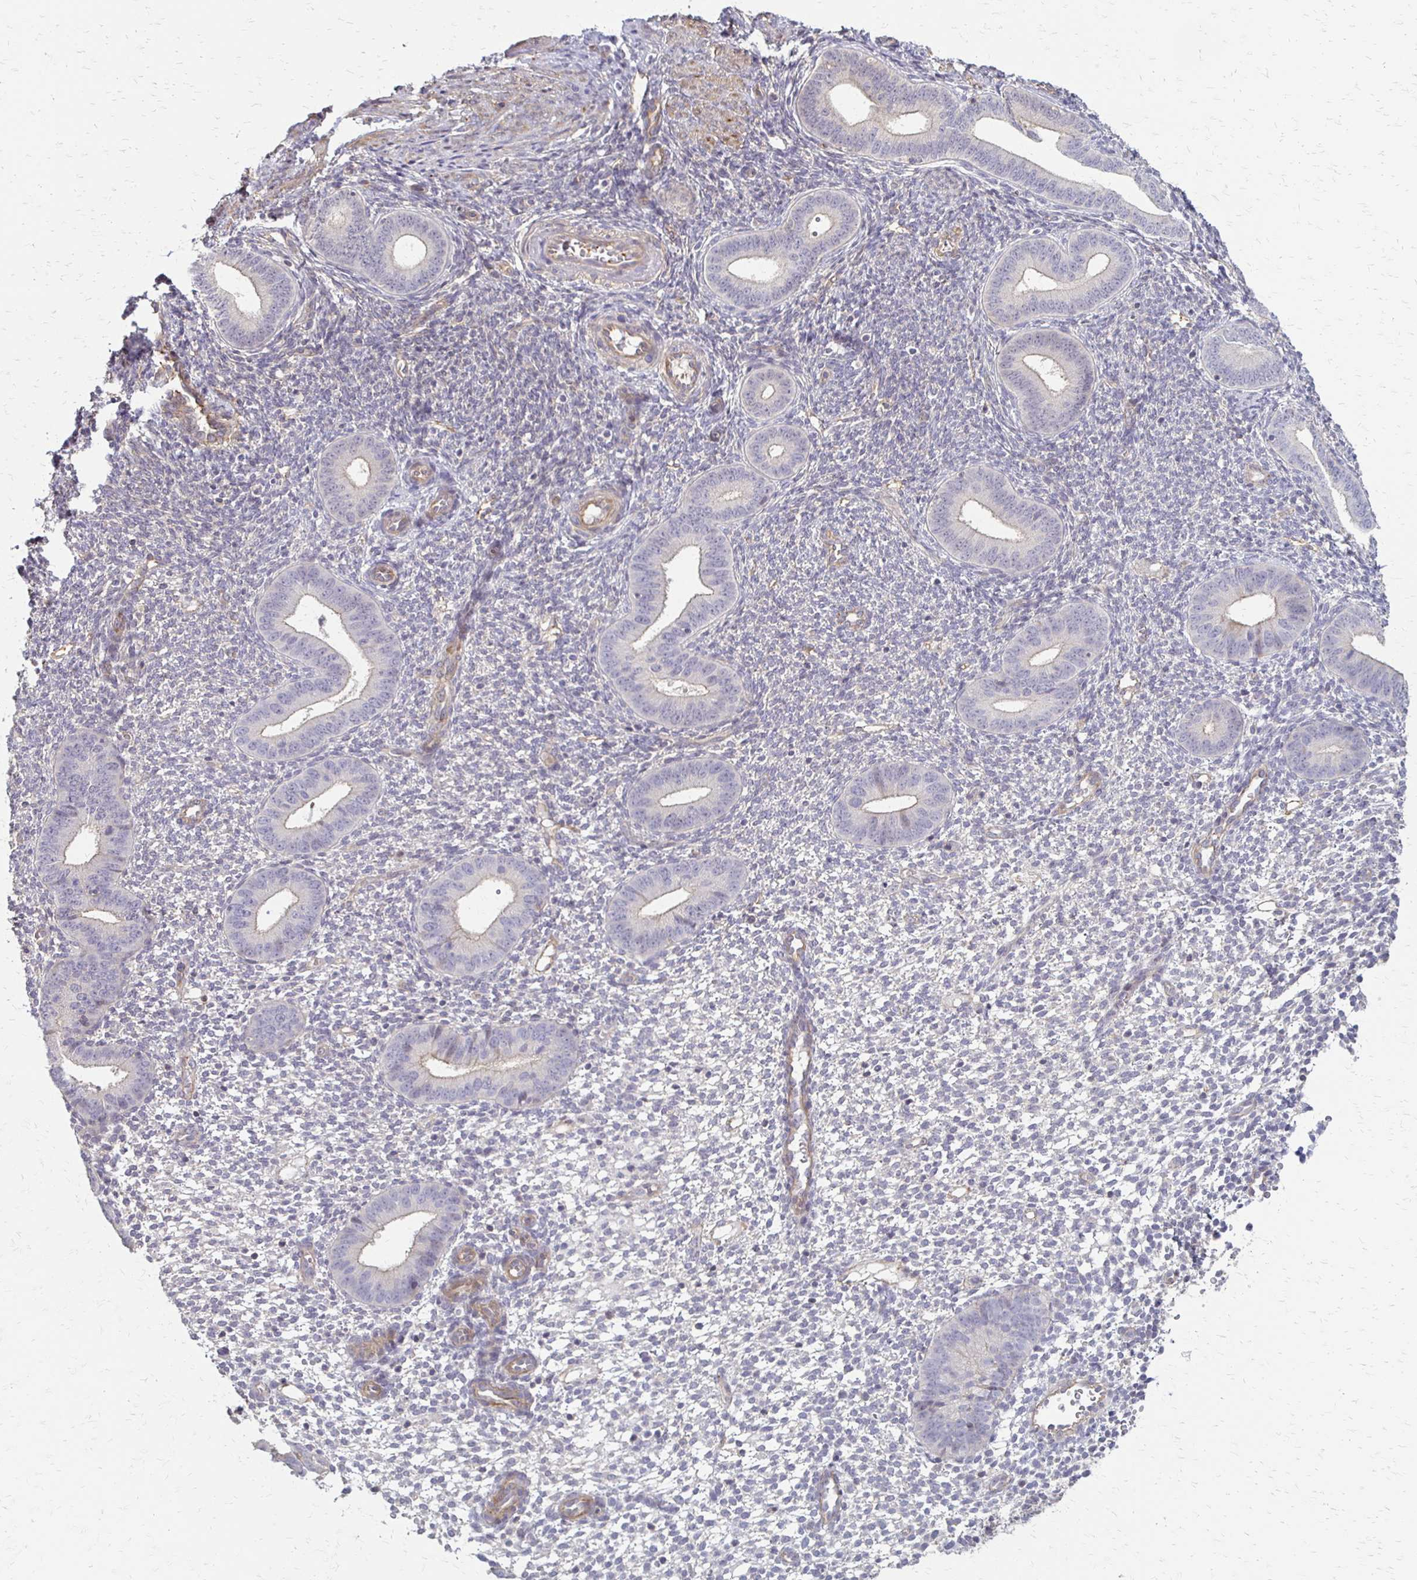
{"staining": {"intensity": "negative", "quantity": "none", "location": "none"}, "tissue": "endometrium", "cell_type": "Cells in endometrial stroma", "image_type": "normal", "snomed": [{"axis": "morphology", "description": "Normal tissue, NOS"}, {"axis": "topography", "description": "Endometrium"}], "caption": "High magnification brightfield microscopy of benign endometrium stained with DAB (3,3'-diaminobenzidine) (brown) and counterstained with hematoxylin (blue): cells in endometrial stroma show no significant positivity. (Brightfield microscopy of DAB IHC at high magnification).", "gene": "CFL2", "patient": {"sex": "female", "age": 40}}